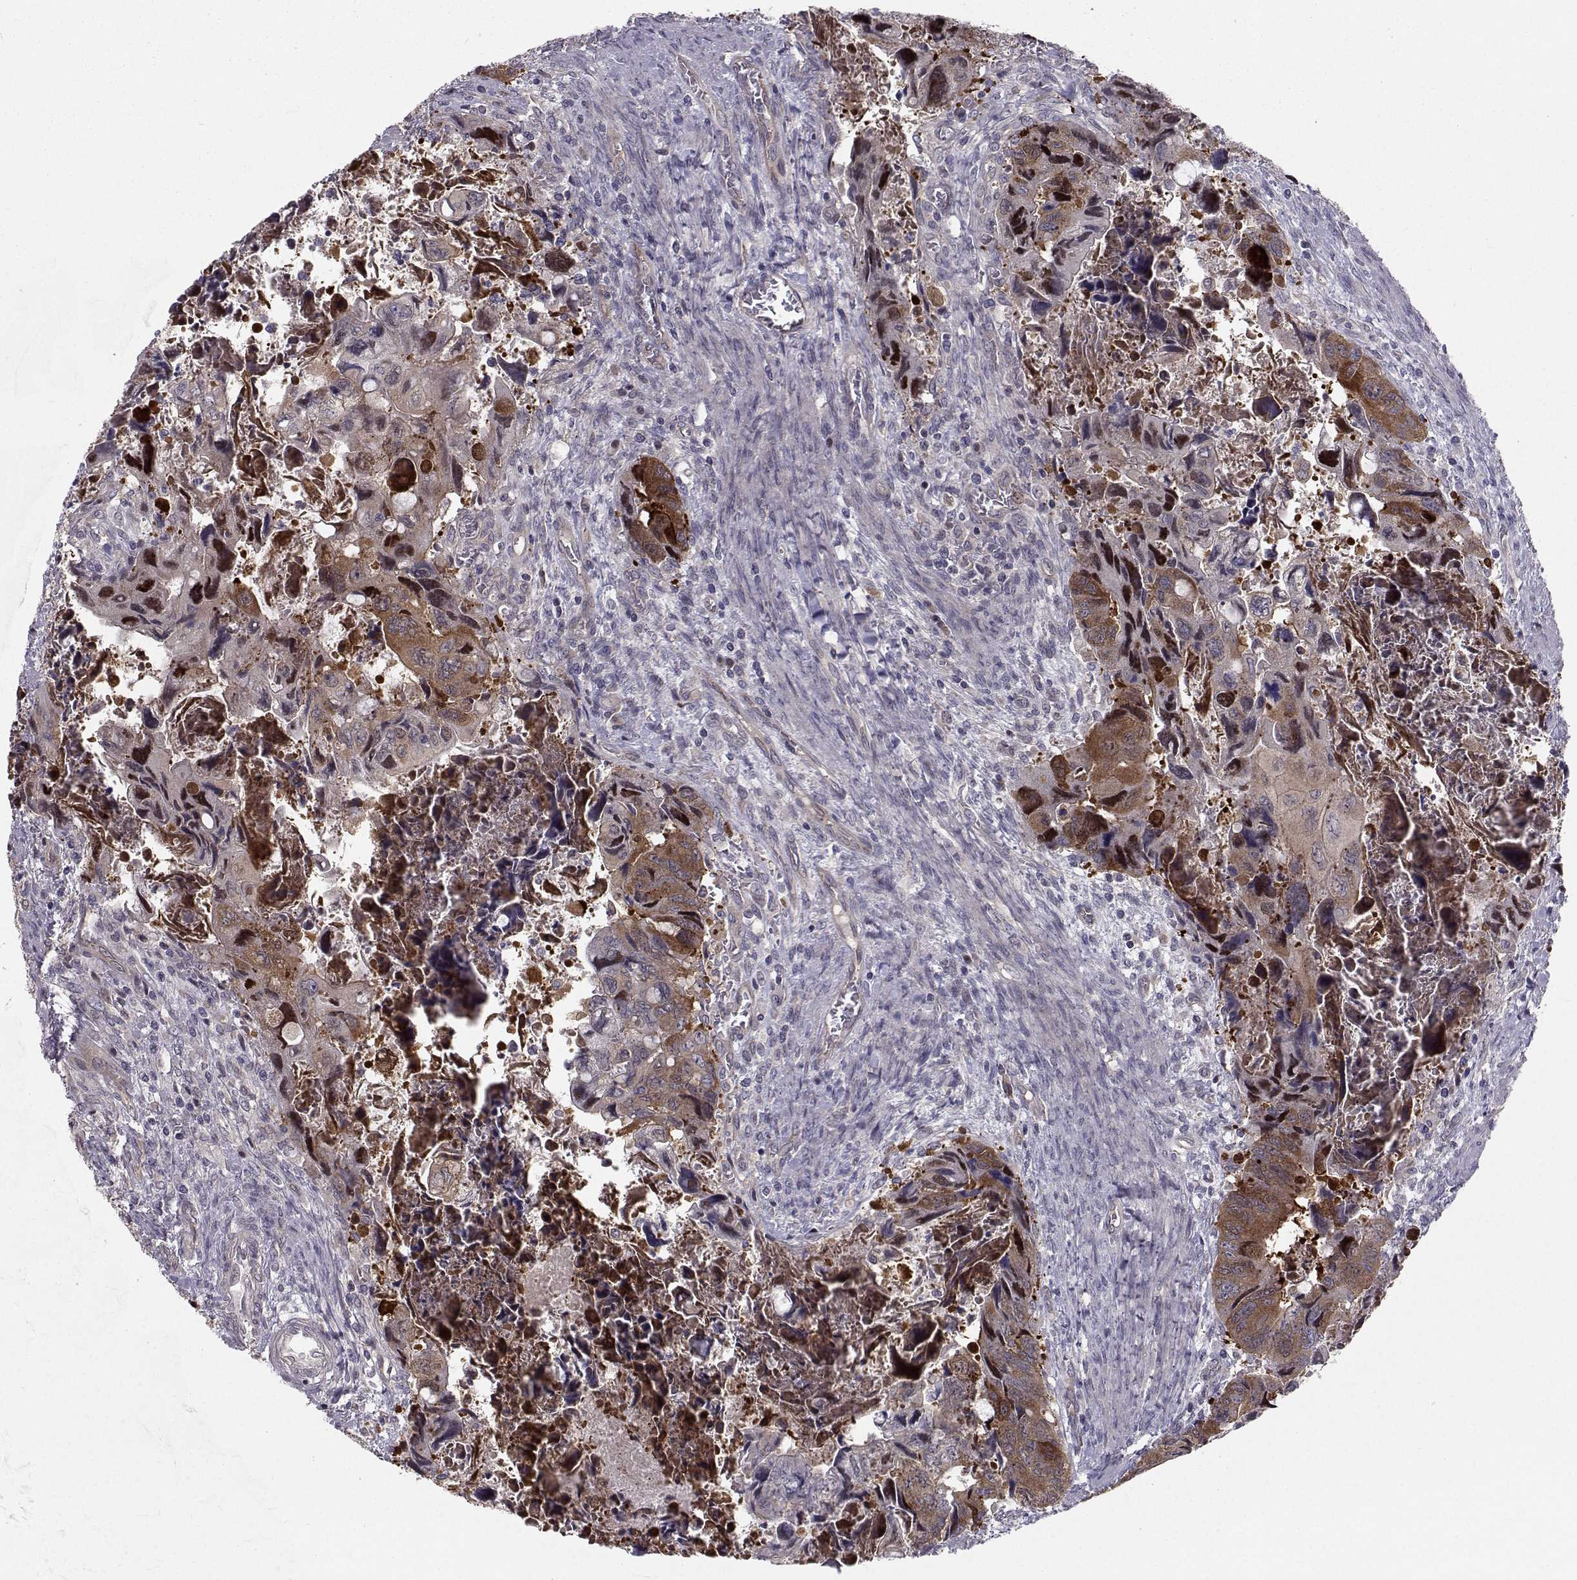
{"staining": {"intensity": "strong", "quantity": "<25%", "location": "cytoplasmic/membranous"}, "tissue": "colorectal cancer", "cell_type": "Tumor cells", "image_type": "cancer", "snomed": [{"axis": "morphology", "description": "Adenocarcinoma, NOS"}, {"axis": "topography", "description": "Rectum"}], "caption": "IHC of human adenocarcinoma (colorectal) exhibits medium levels of strong cytoplasmic/membranous staining in approximately <25% of tumor cells.", "gene": "HSP90AB1", "patient": {"sex": "male", "age": 62}}